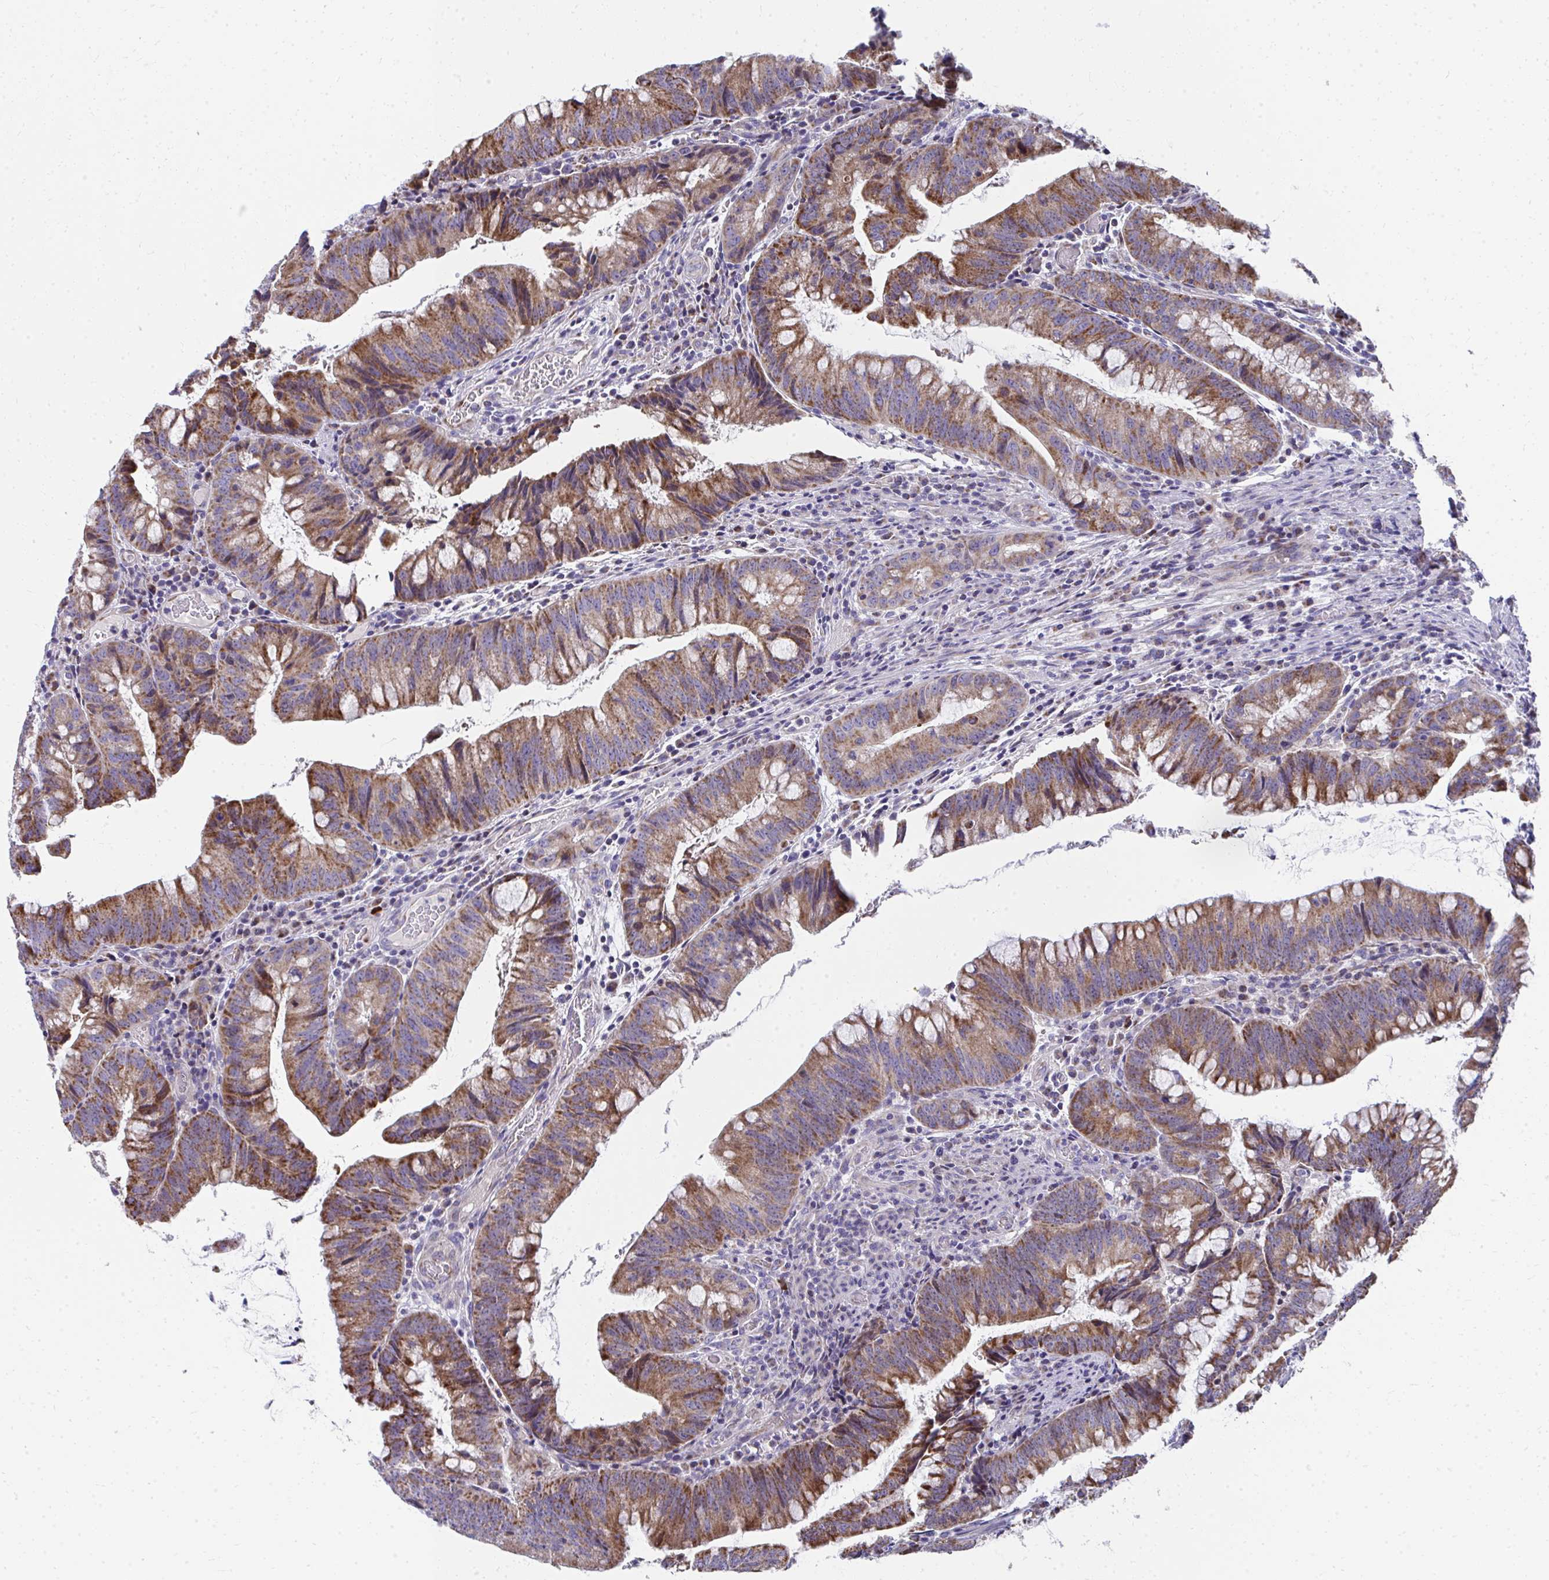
{"staining": {"intensity": "moderate", "quantity": ">75%", "location": "cytoplasmic/membranous"}, "tissue": "colorectal cancer", "cell_type": "Tumor cells", "image_type": "cancer", "snomed": [{"axis": "morphology", "description": "Adenocarcinoma, NOS"}, {"axis": "topography", "description": "Colon"}], "caption": "Colorectal adenocarcinoma tissue exhibits moderate cytoplasmic/membranous staining in about >75% of tumor cells, visualized by immunohistochemistry. (IHC, brightfield microscopy, high magnification).", "gene": "IL37", "patient": {"sex": "male", "age": 62}}